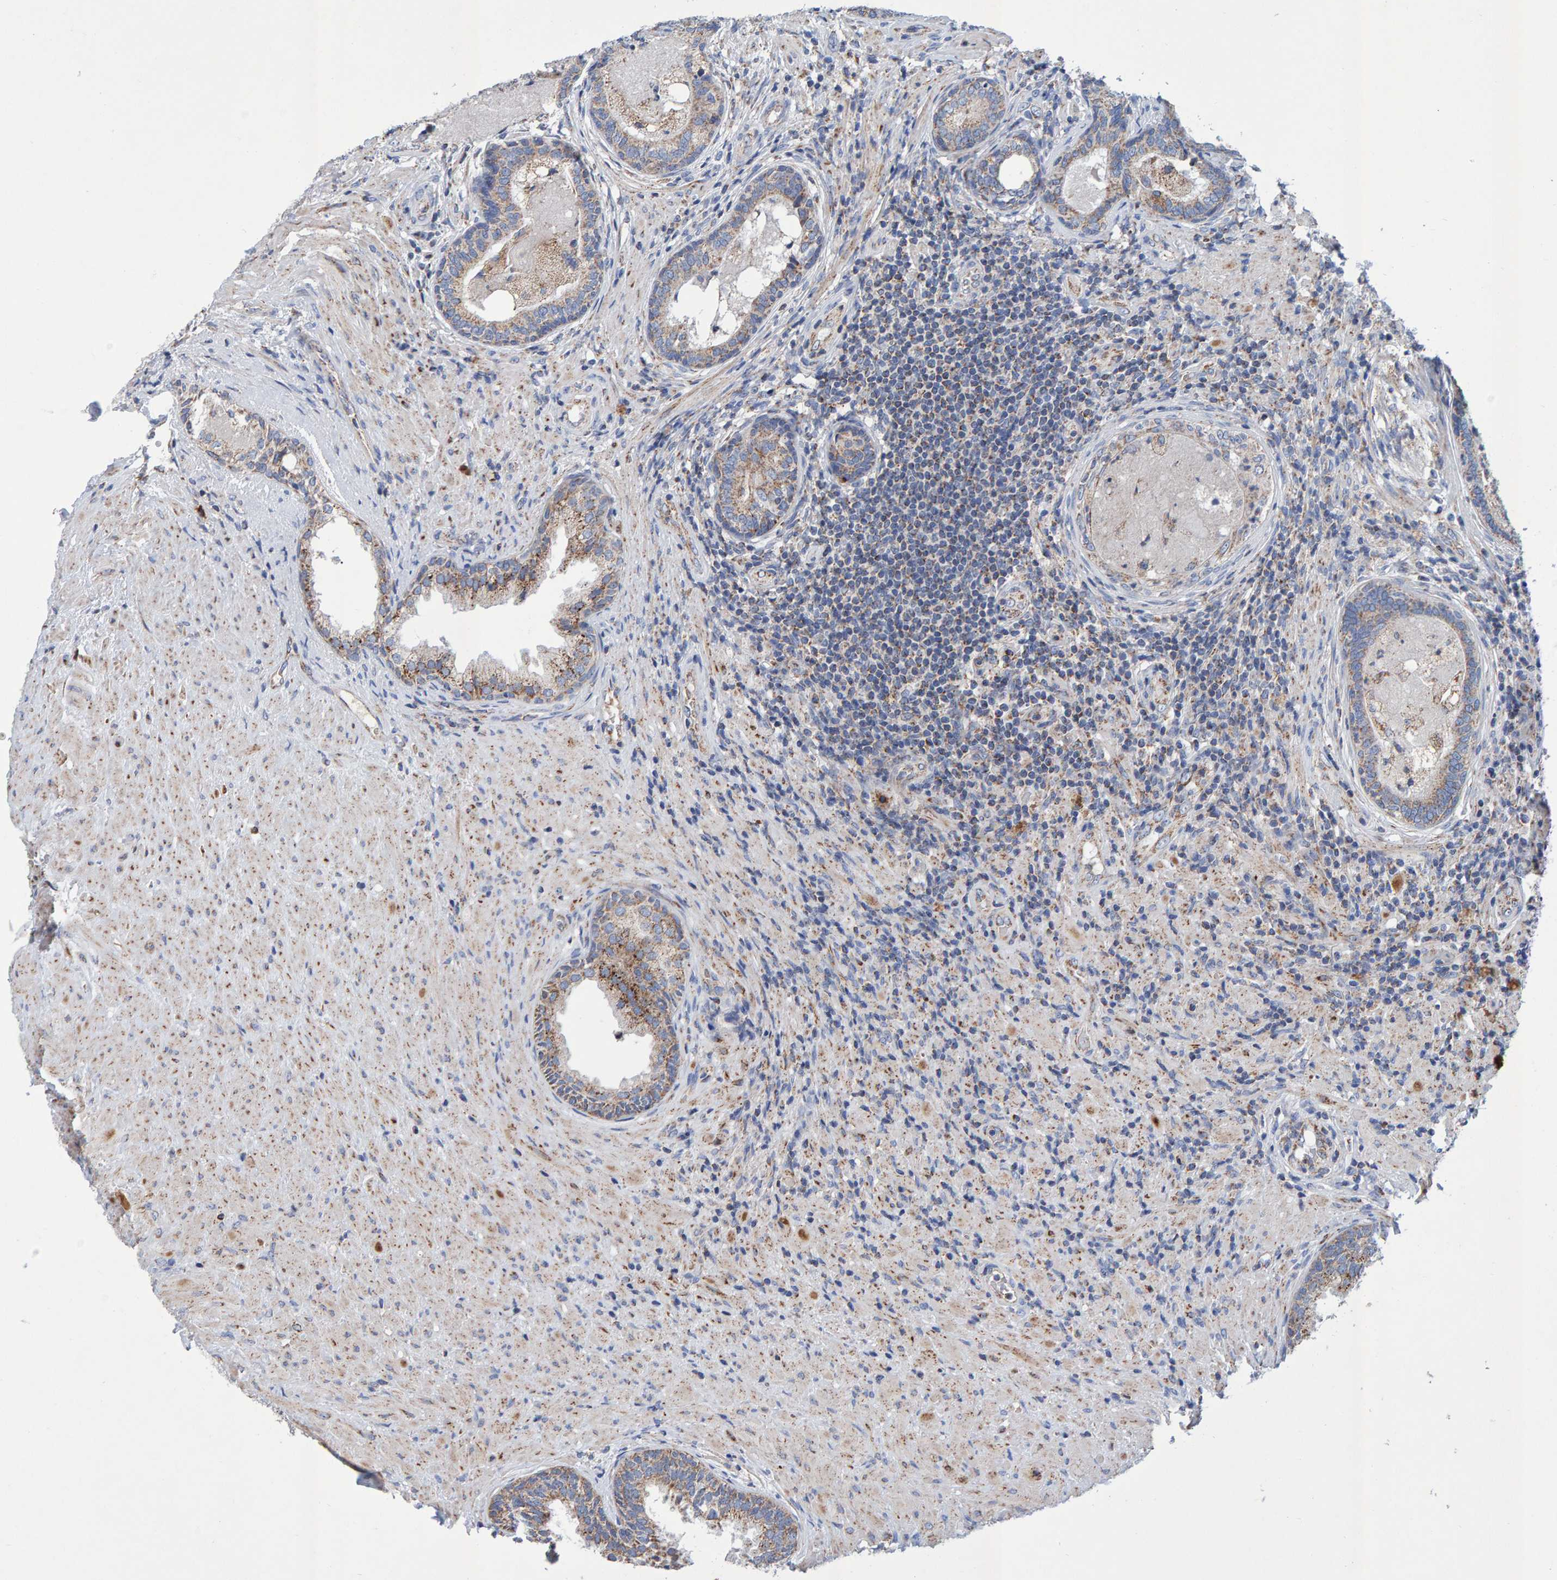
{"staining": {"intensity": "weak", "quantity": ">75%", "location": "cytoplasmic/membranous"}, "tissue": "prostate", "cell_type": "Glandular cells", "image_type": "normal", "snomed": [{"axis": "morphology", "description": "Normal tissue, NOS"}, {"axis": "topography", "description": "Prostate"}], "caption": "Glandular cells display weak cytoplasmic/membranous staining in about >75% of cells in unremarkable prostate. (DAB (3,3'-diaminobenzidine) = brown stain, brightfield microscopy at high magnification).", "gene": "EFR3A", "patient": {"sex": "male", "age": 76}}